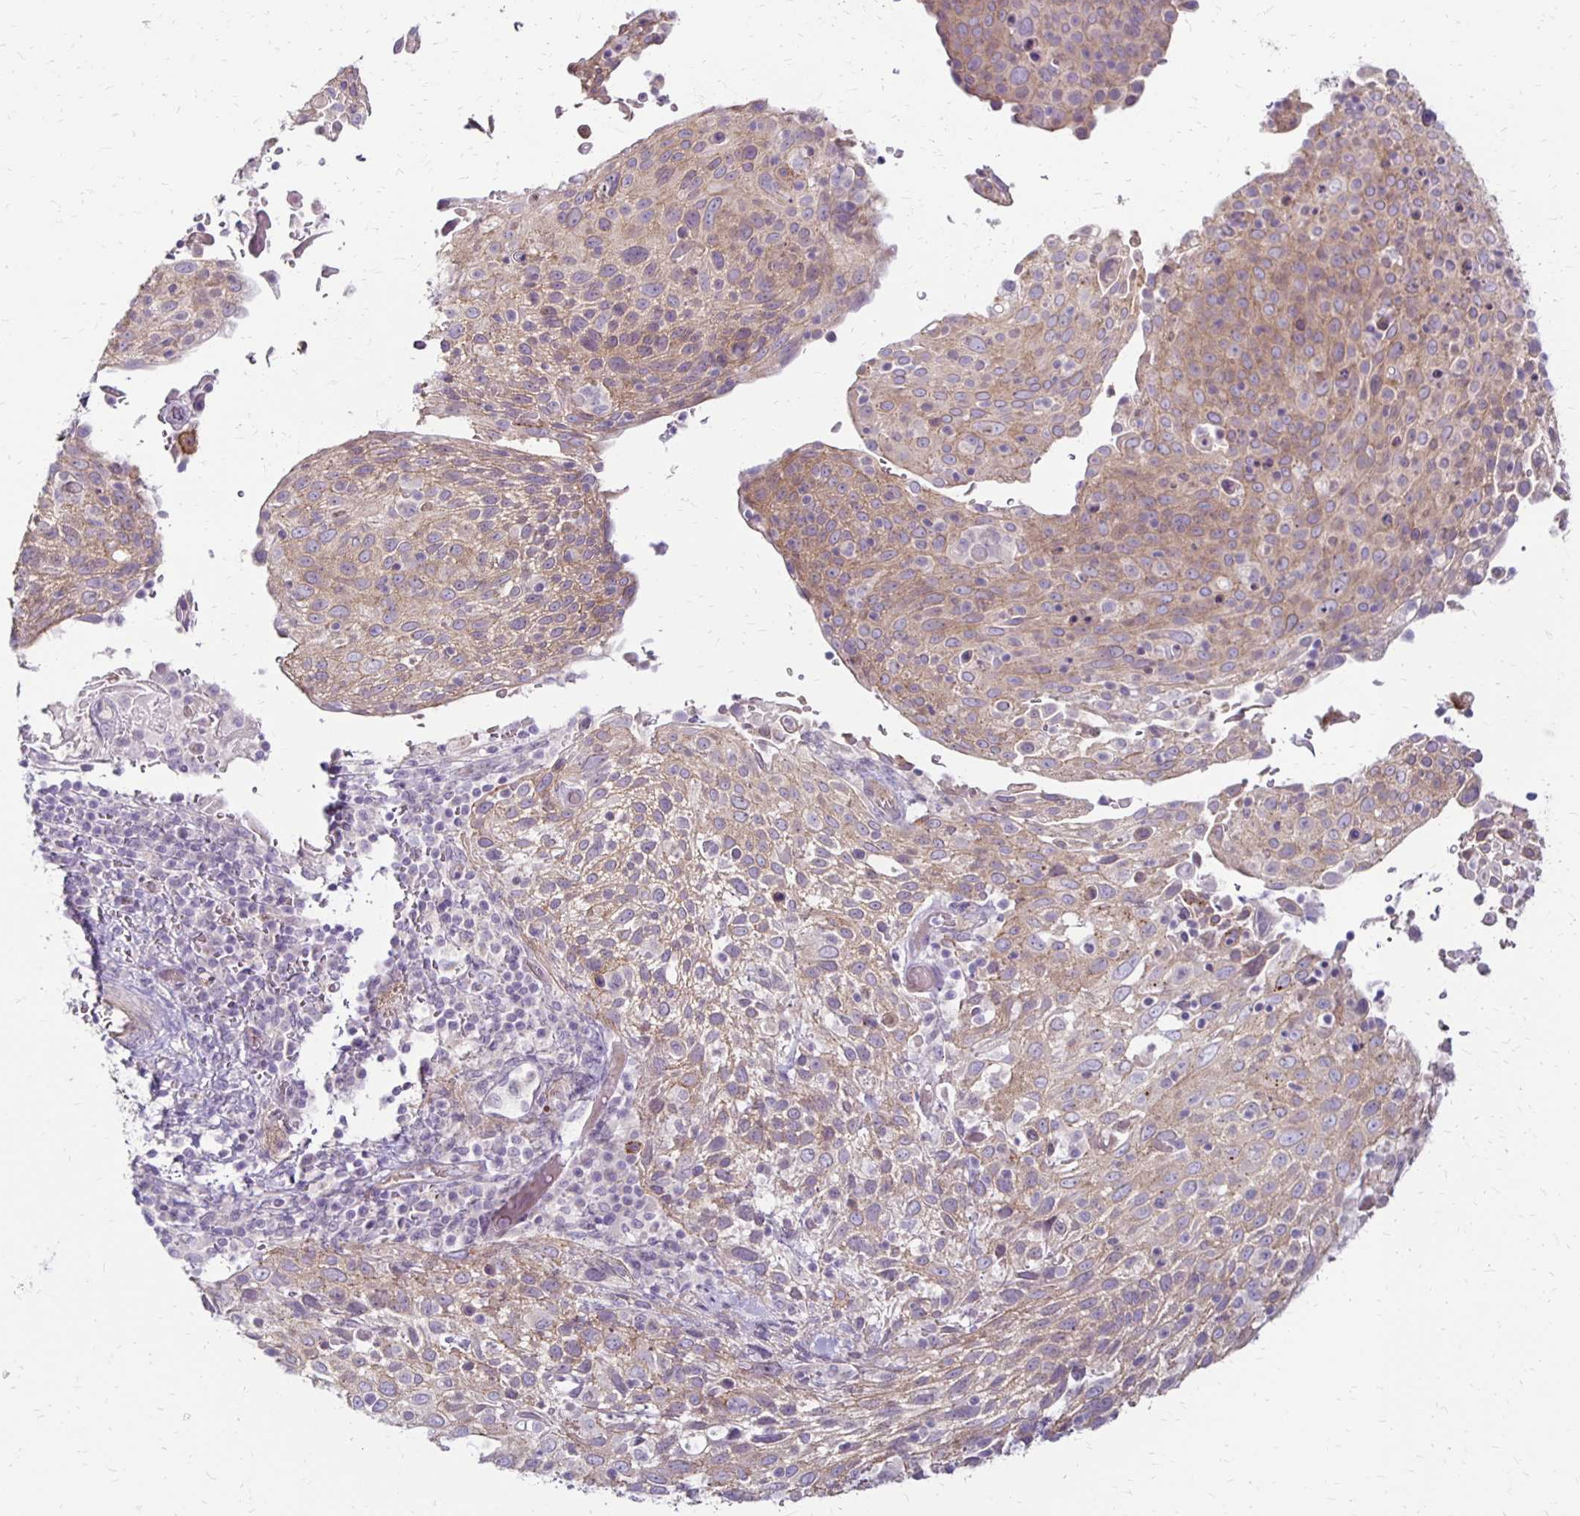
{"staining": {"intensity": "weak", "quantity": "25%-75%", "location": "cytoplasmic/membranous"}, "tissue": "cervical cancer", "cell_type": "Tumor cells", "image_type": "cancer", "snomed": [{"axis": "morphology", "description": "Squamous cell carcinoma, NOS"}, {"axis": "topography", "description": "Cervix"}], "caption": "Weak cytoplasmic/membranous staining is present in approximately 25%-75% of tumor cells in cervical squamous cell carcinoma. (Stains: DAB (3,3'-diaminobenzidine) in brown, nuclei in blue, Microscopy: brightfield microscopy at high magnification).", "gene": "KATNBL1", "patient": {"sex": "female", "age": 61}}